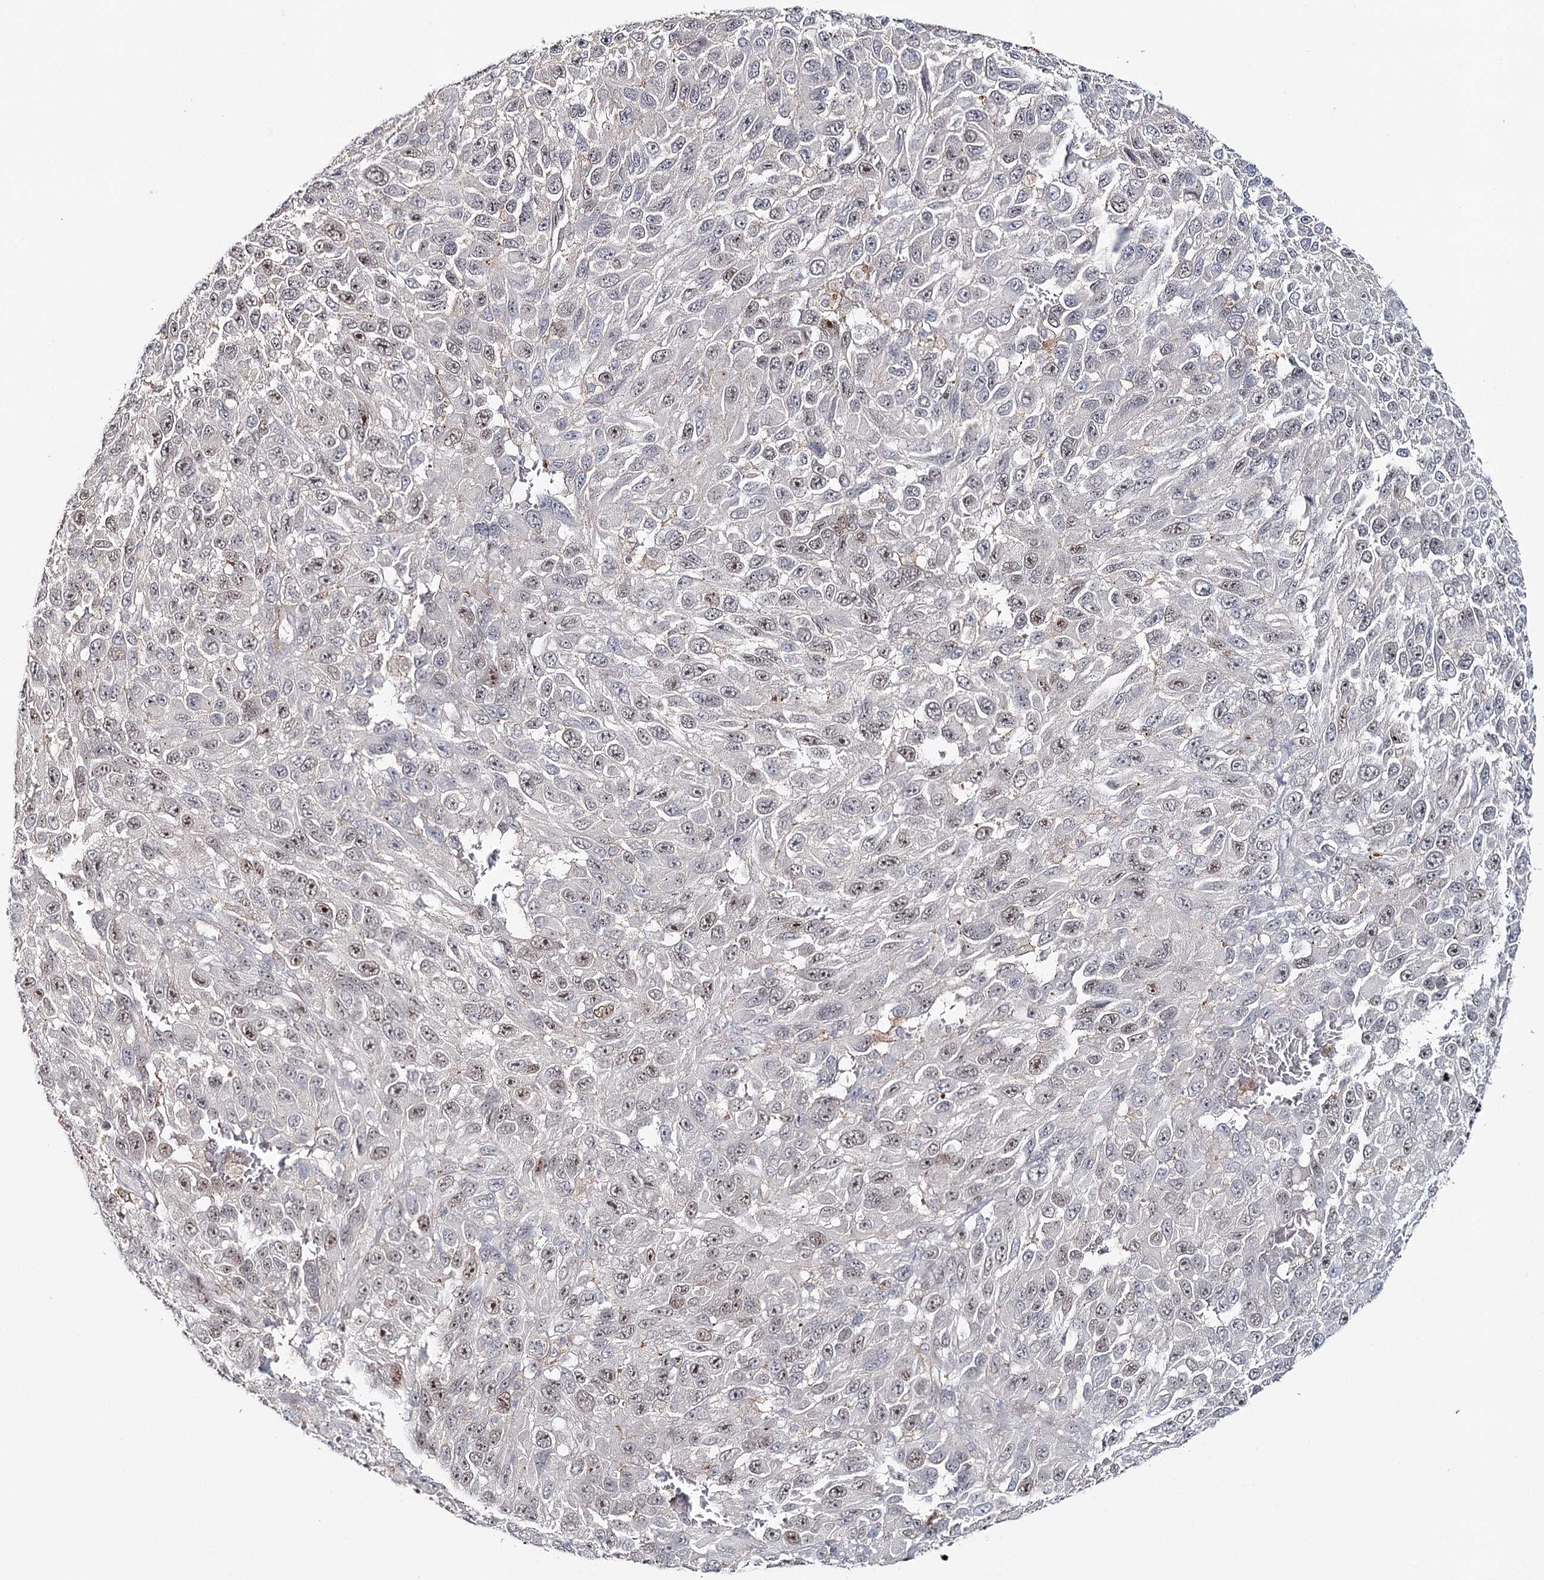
{"staining": {"intensity": "moderate", "quantity": "25%-75%", "location": "nuclear"}, "tissue": "melanoma", "cell_type": "Tumor cells", "image_type": "cancer", "snomed": [{"axis": "morphology", "description": "Malignant melanoma, NOS"}, {"axis": "topography", "description": "Skin"}], "caption": "This is a photomicrograph of immunohistochemistry (IHC) staining of malignant melanoma, which shows moderate expression in the nuclear of tumor cells.", "gene": "ZC3H8", "patient": {"sex": "female", "age": 96}}